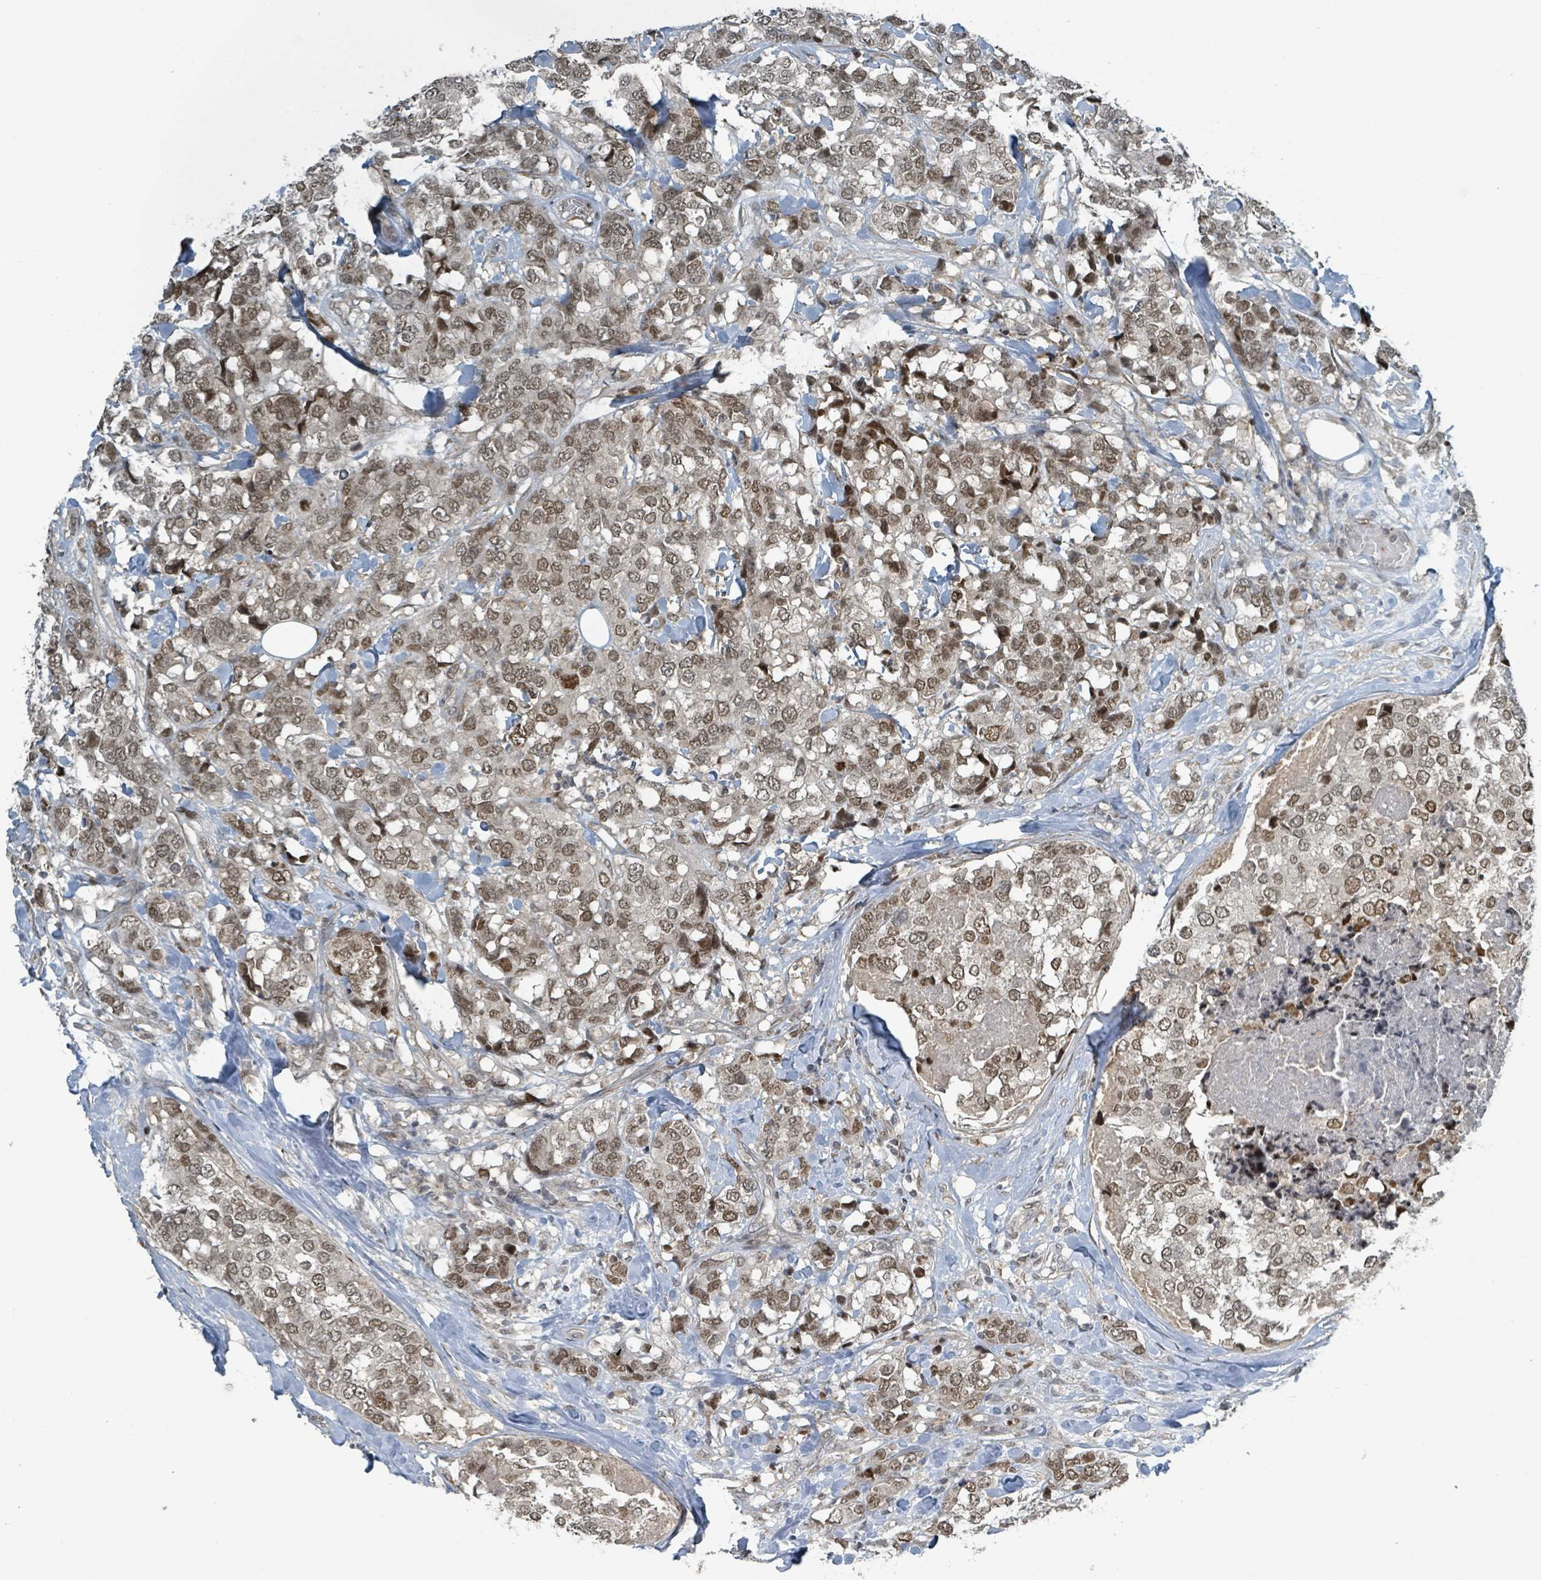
{"staining": {"intensity": "moderate", "quantity": ">75%", "location": "nuclear"}, "tissue": "breast cancer", "cell_type": "Tumor cells", "image_type": "cancer", "snomed": [{"axis": "morphology", "description": "Lobular carcinoma"}, {"axis": "topography", "description": "Breast"}], "caption": "Tumor cells show medium levels of moderate nuclear expression in approximately >75% of cells in breast cancer (lobular carcinoma).", "gene": "PHIP", "patient": {"sex": "female", "age": 59}}